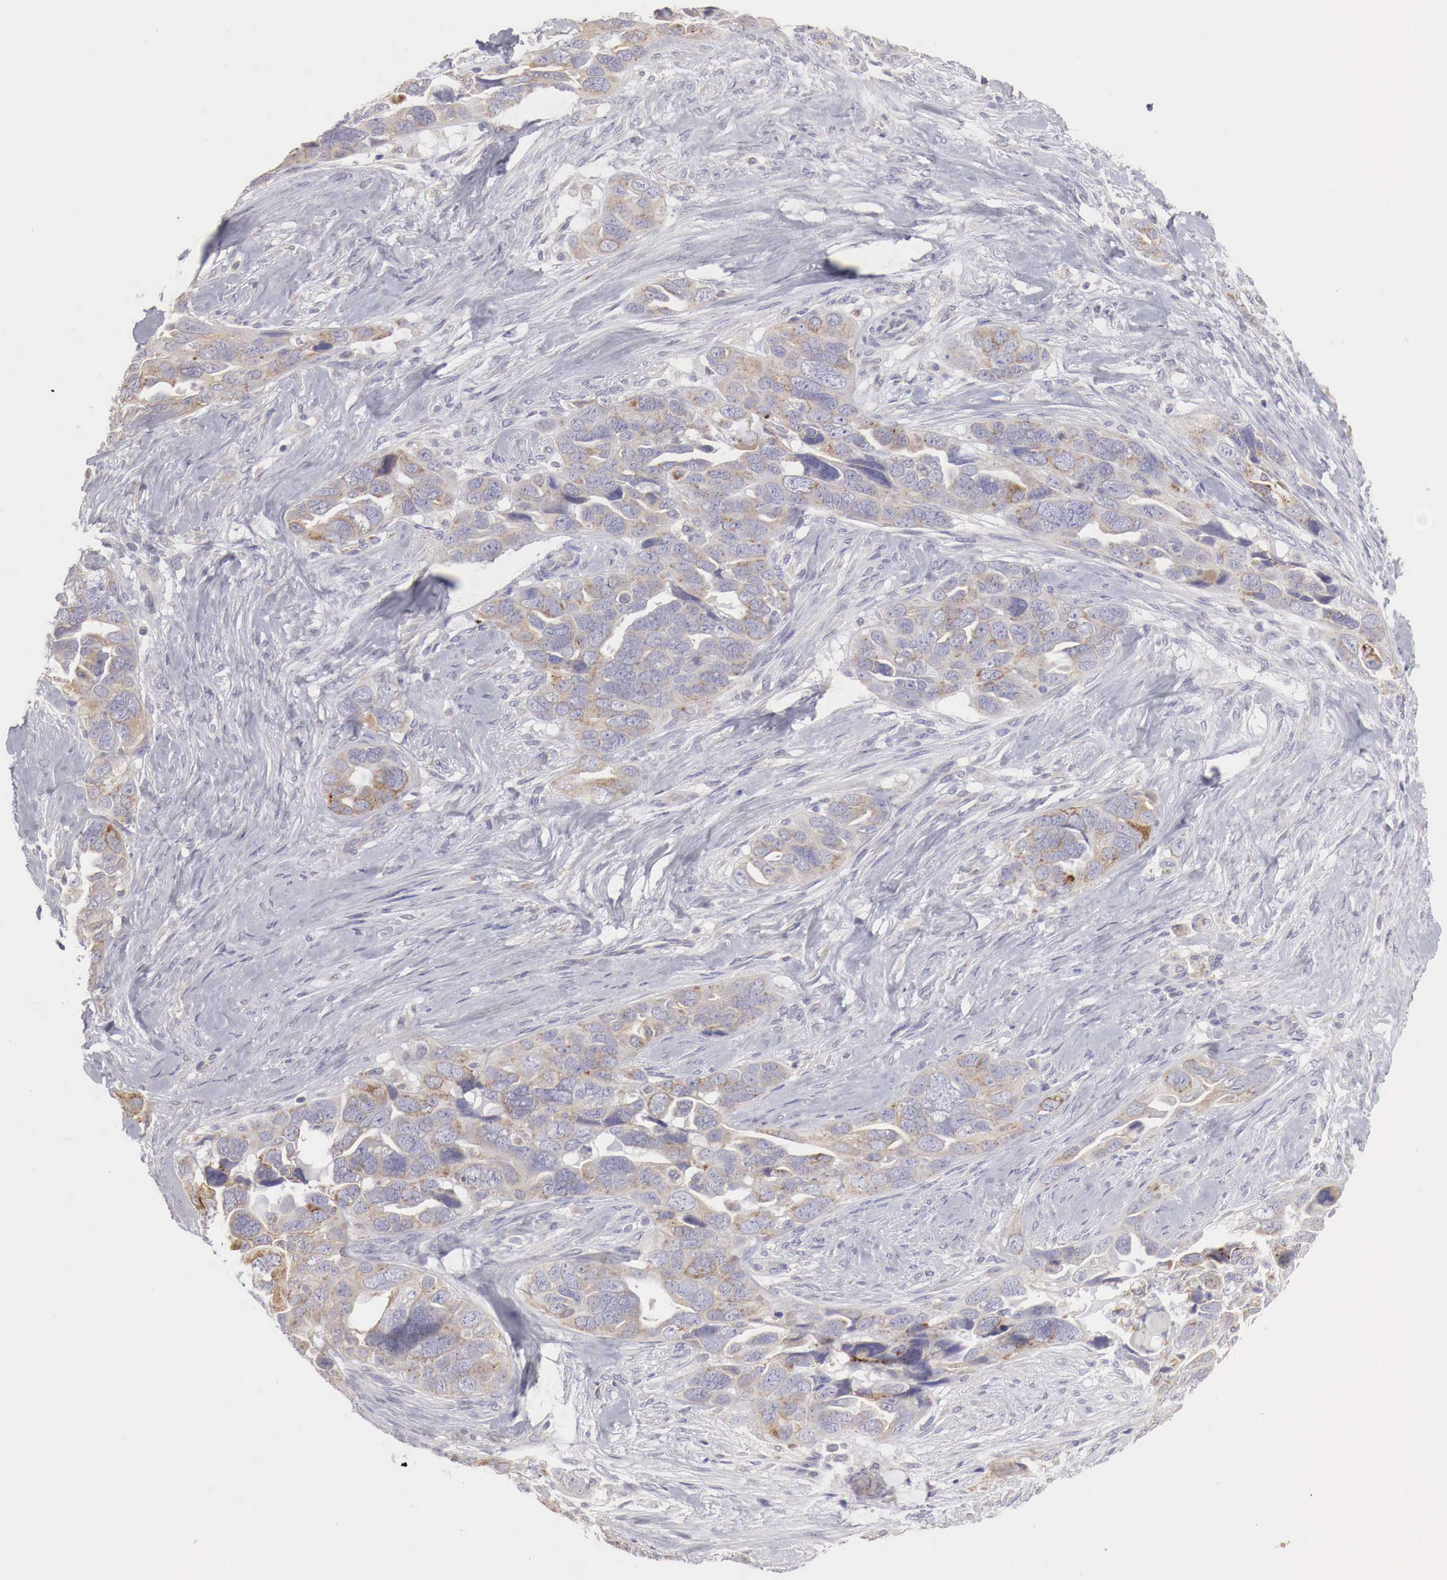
{"staining": {"intensity": "weak", "quantity": "25%-75%", "location": "cytoplasmic/membranous"}, "tissue": "ovarian cancer", "cell_type": "Tumor cells", "image_type": "cancer", "snomed": [{"axis": "morphology", "description": "Cystadenocarcinoma, serous, NOS"}, {"axis": "topography", "description": "Ovary"}], "caption": "Immunohistochemical staining of human serous cystadenocarcinoma (ovarian) shows weak cytoplasmic/membranous protein expression in about 25%-75% of tumor cells.", "gene": "NSDHL", "patient": {"sex": "female", "age": 63}}